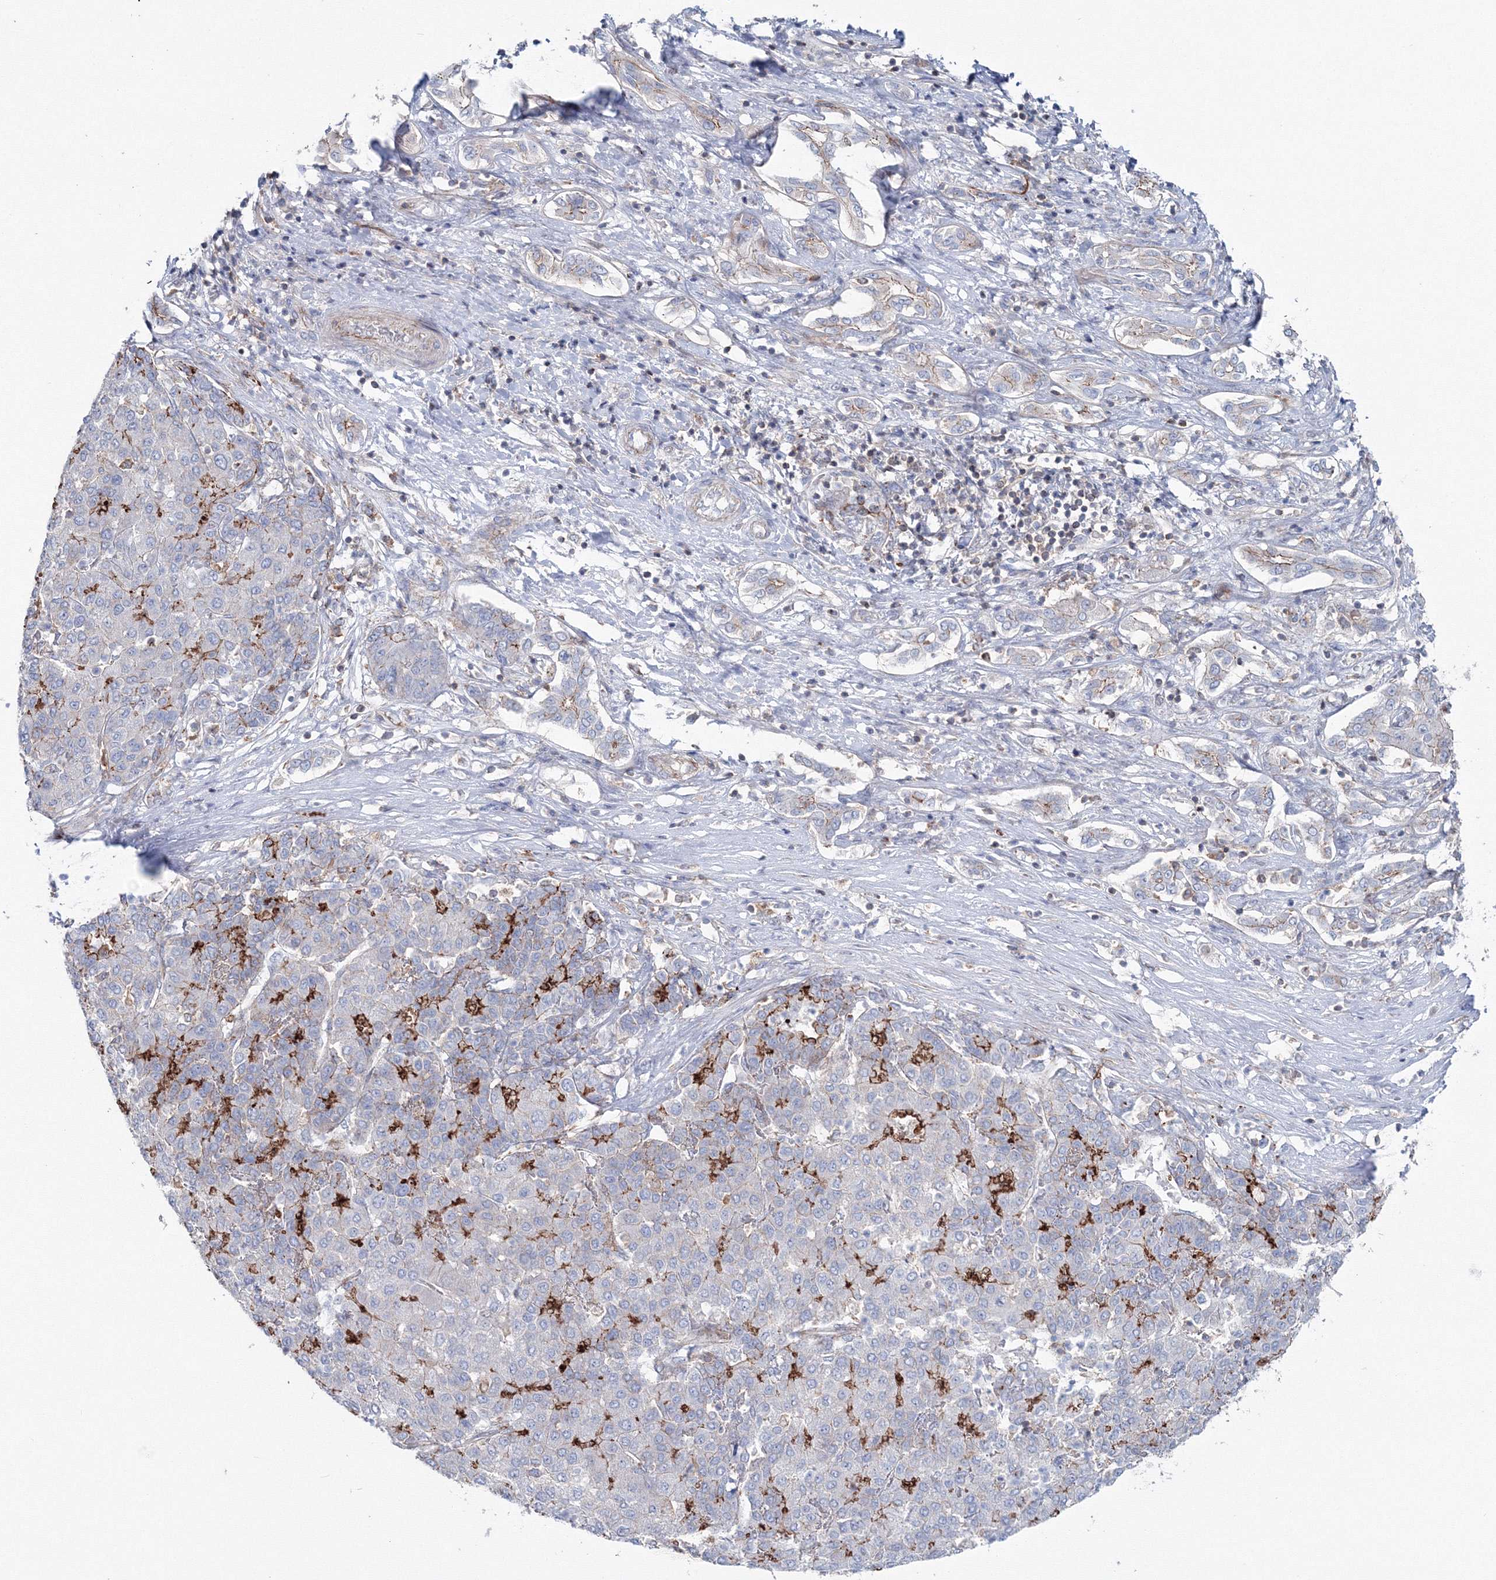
{"staining": {"intensity": "moderate", "quantity": "<25%", "location": "cytoplasmic/membranous"}, "tissue": "liver cancer", "cell_type": "Tumor cells", "image_type": "cancer", "snomed": [{"axis": "morphology", "description": "Carcinoma, Hepatocellular, NOS"}, {"axis": "topography", "description": "Liver"}], "caption": "IHC histopathology image of liver cancer (hepatocellular carcinoma) stained for a protein (brown), which exhibits low levels of moderate cytoplasmic/membranous positivity in about <25% of tumor cells.", "gene": "GGA2", "patient": {"sex": "male", "age": 65}}